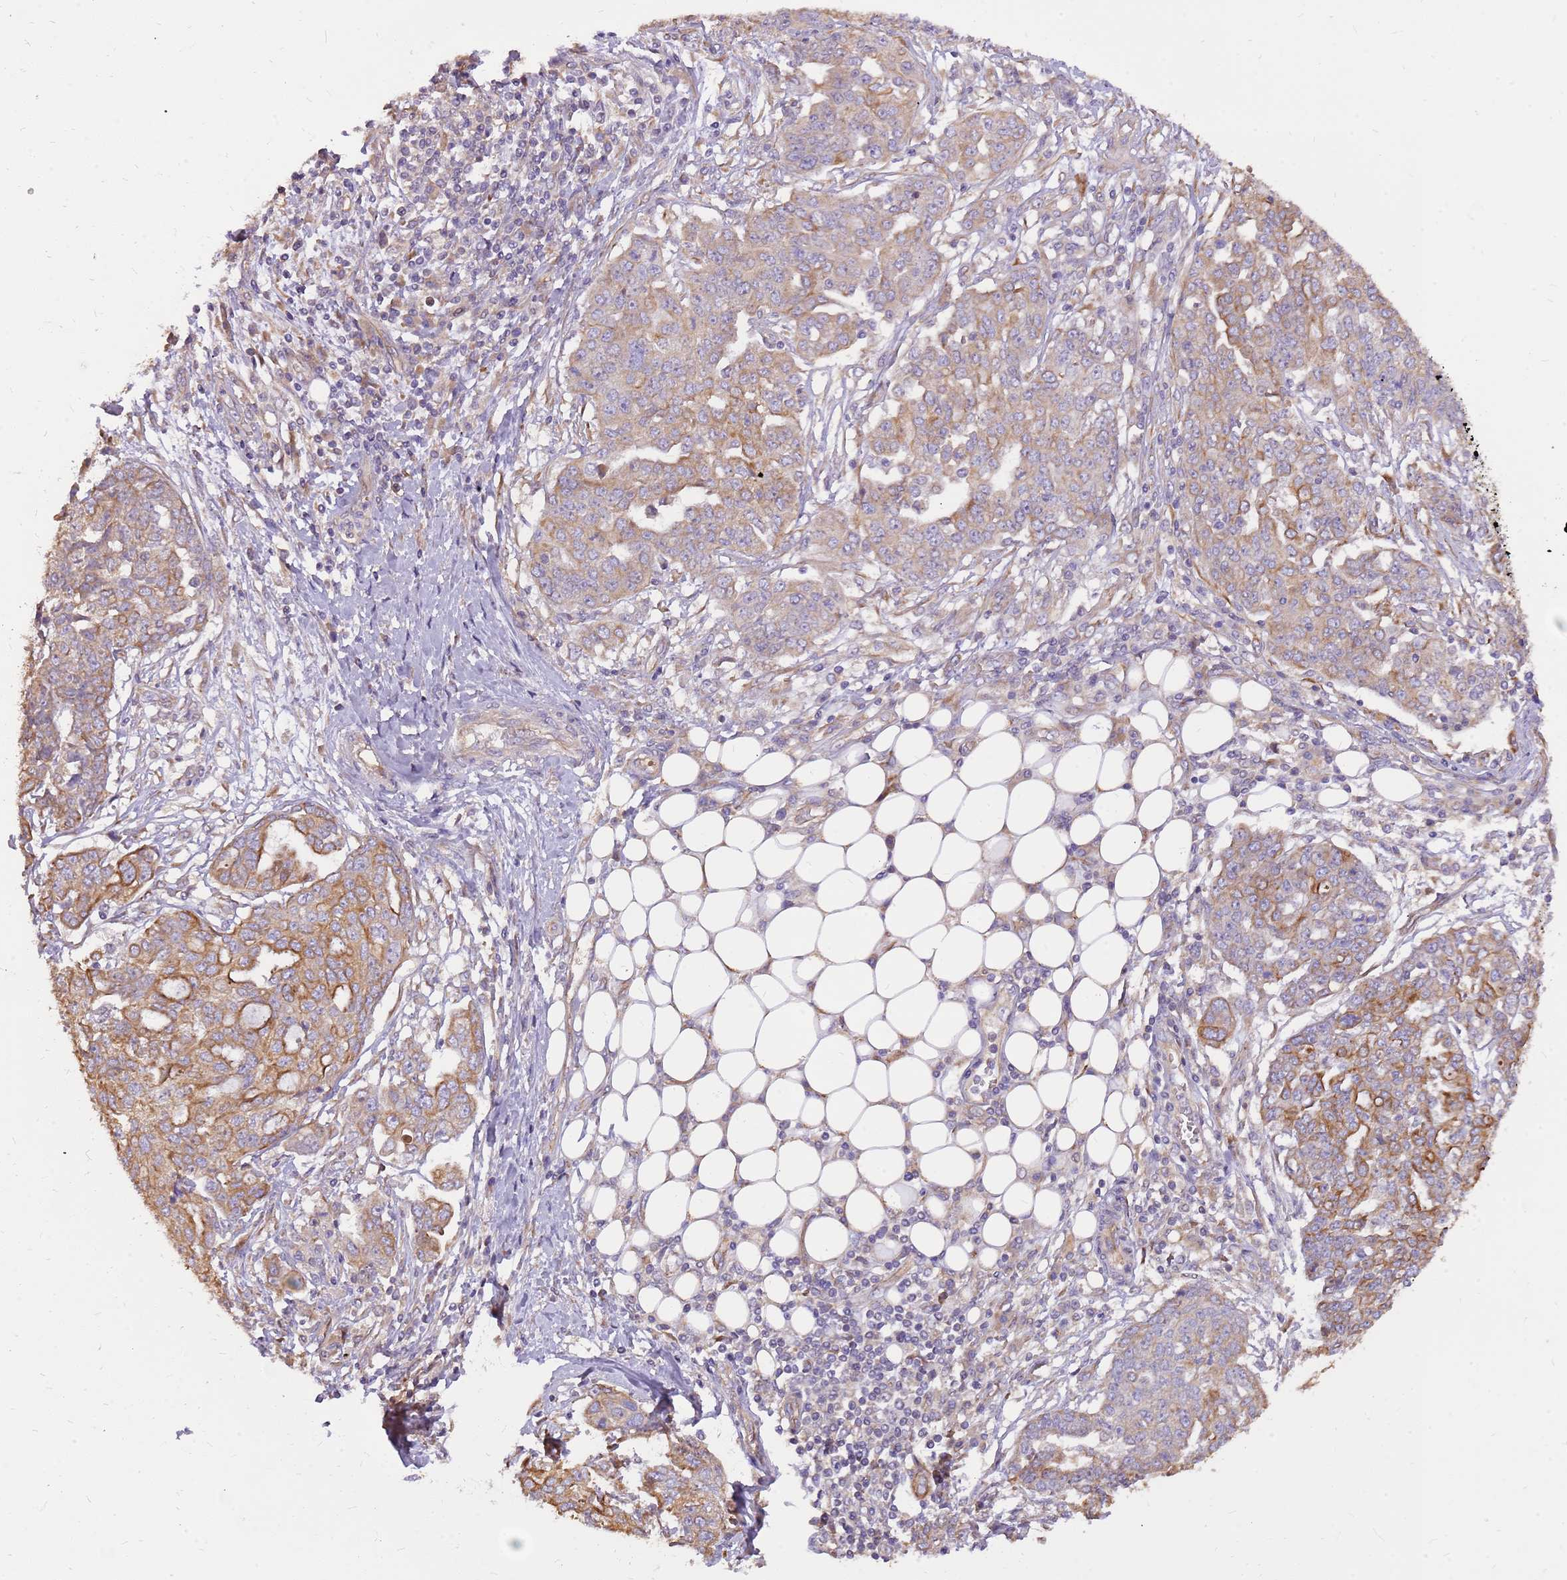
{"staining": {"intensity": "moderate", "quantity": "25%-75%", "location": "cytoplasmic/membranous"}, "tissue": "ovarian cancer", "cell_type": "Tumor cells", "image_type": "cancer", "snomed": [{"axis": "morphology", "description": "Cystadenocarcinoma, serous, NOS"}, {"axis": "topography", "description": "Soft tissue"}, {"axis": "topography", "description": "Ovary"}], "caption": "High-power microscopy captured an IHC image of ovarian serous cystadenocarcinoma, revealing moderate cytoplasmic/membranous staining in about 25%-75% of tumor cells.", "gene": "WASHC4", "patient": {"sex": "female", "age": 57}}